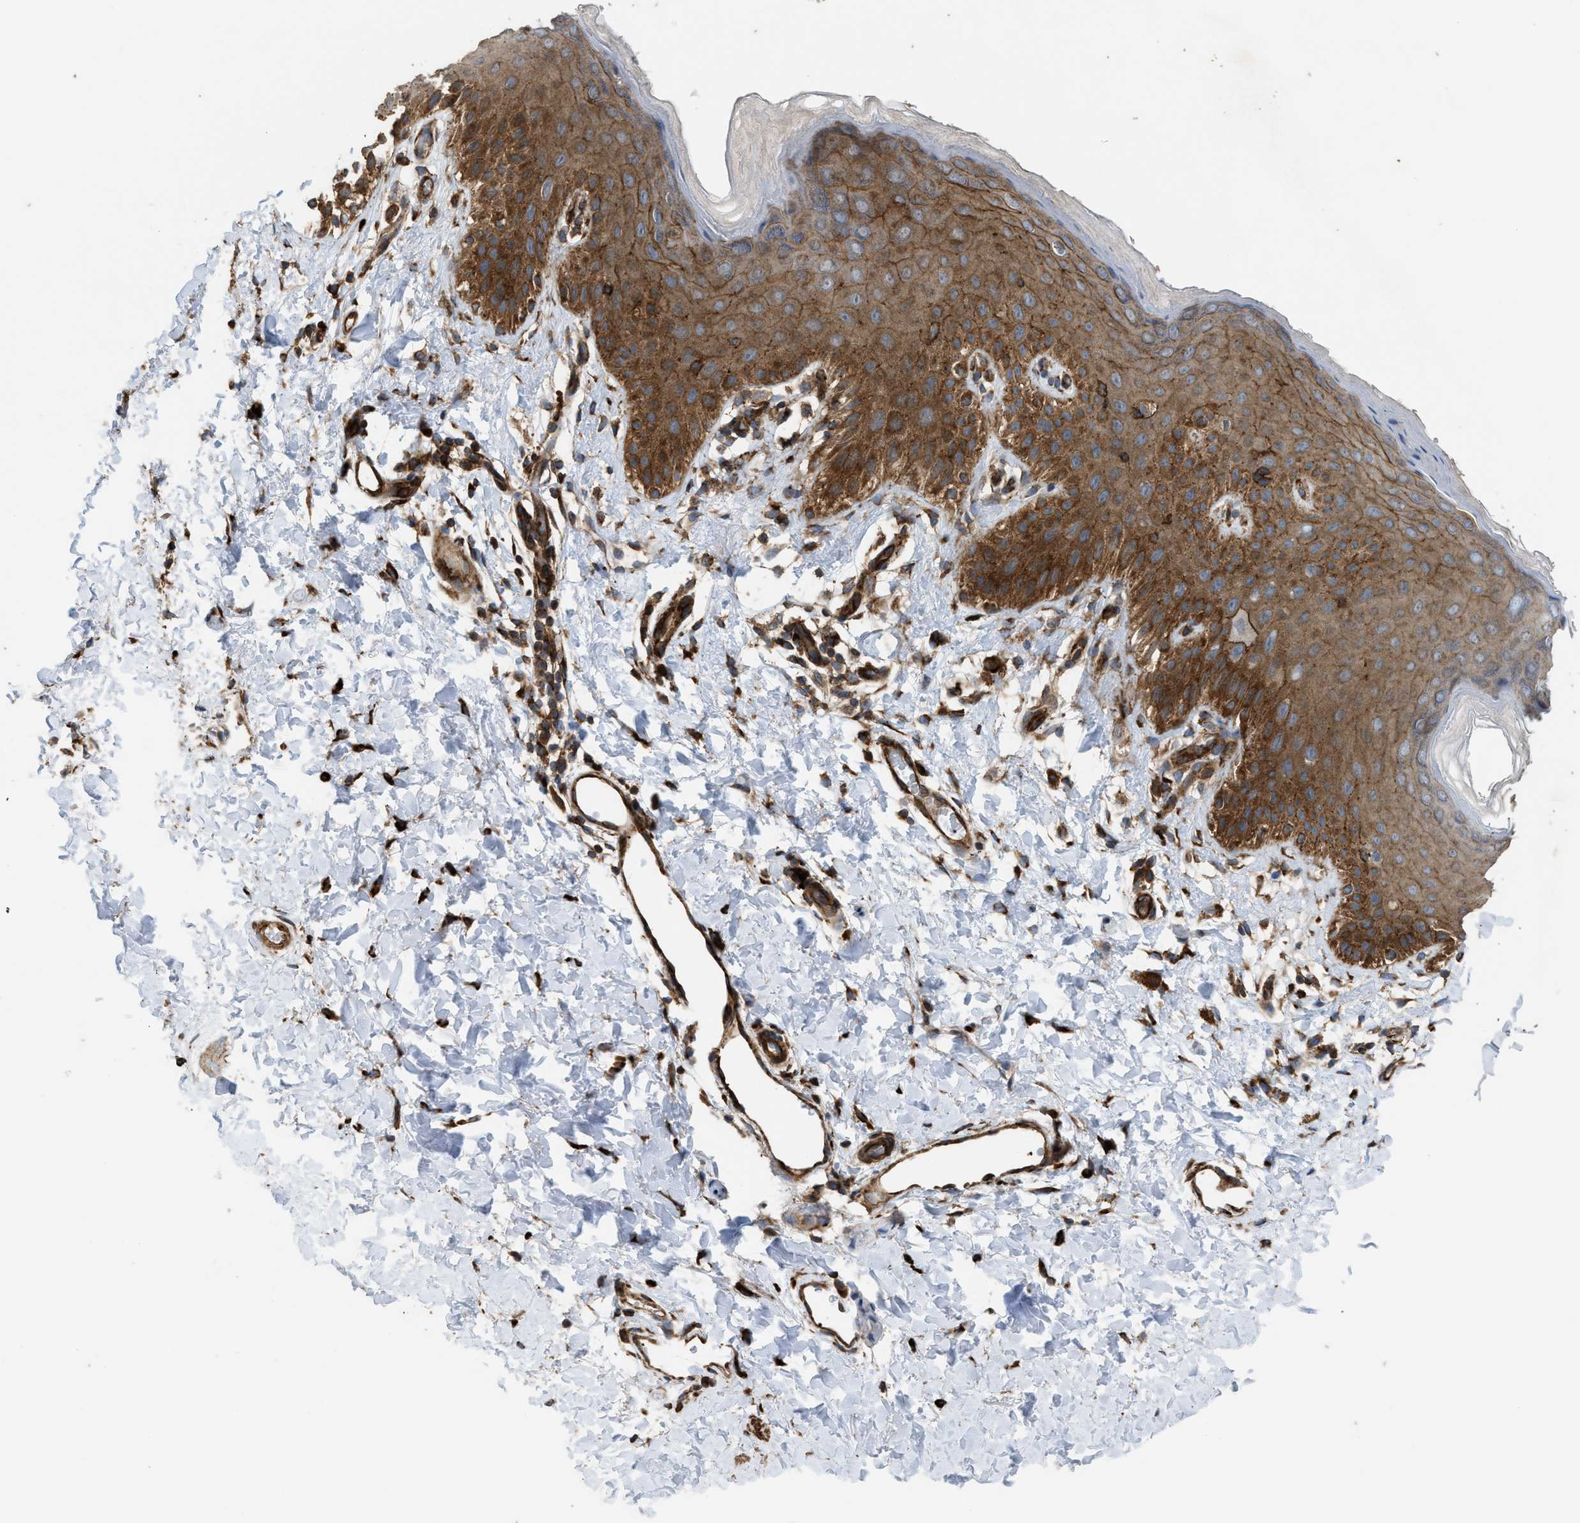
{"staining": {"intensity": "strong", "quantity": ">75%", "location": "cytoplasmic/membranous"}, "tissue": "skin", "cell_type": "Epidermal cells", "image_type": "normal", "snomed": [{"axis": "morphology", "description": "Normal tissue, NOS"}, {"axis": "topography", "description": "Anal"}], "caption": "About >75% of epidermal cells in normal skin show strong cytoplasmic/membranous protein positivity as visualized by brown immunohistochemical staining.", "gene": "EGLN1", "patient": {"sex": "male", "age": 44}}